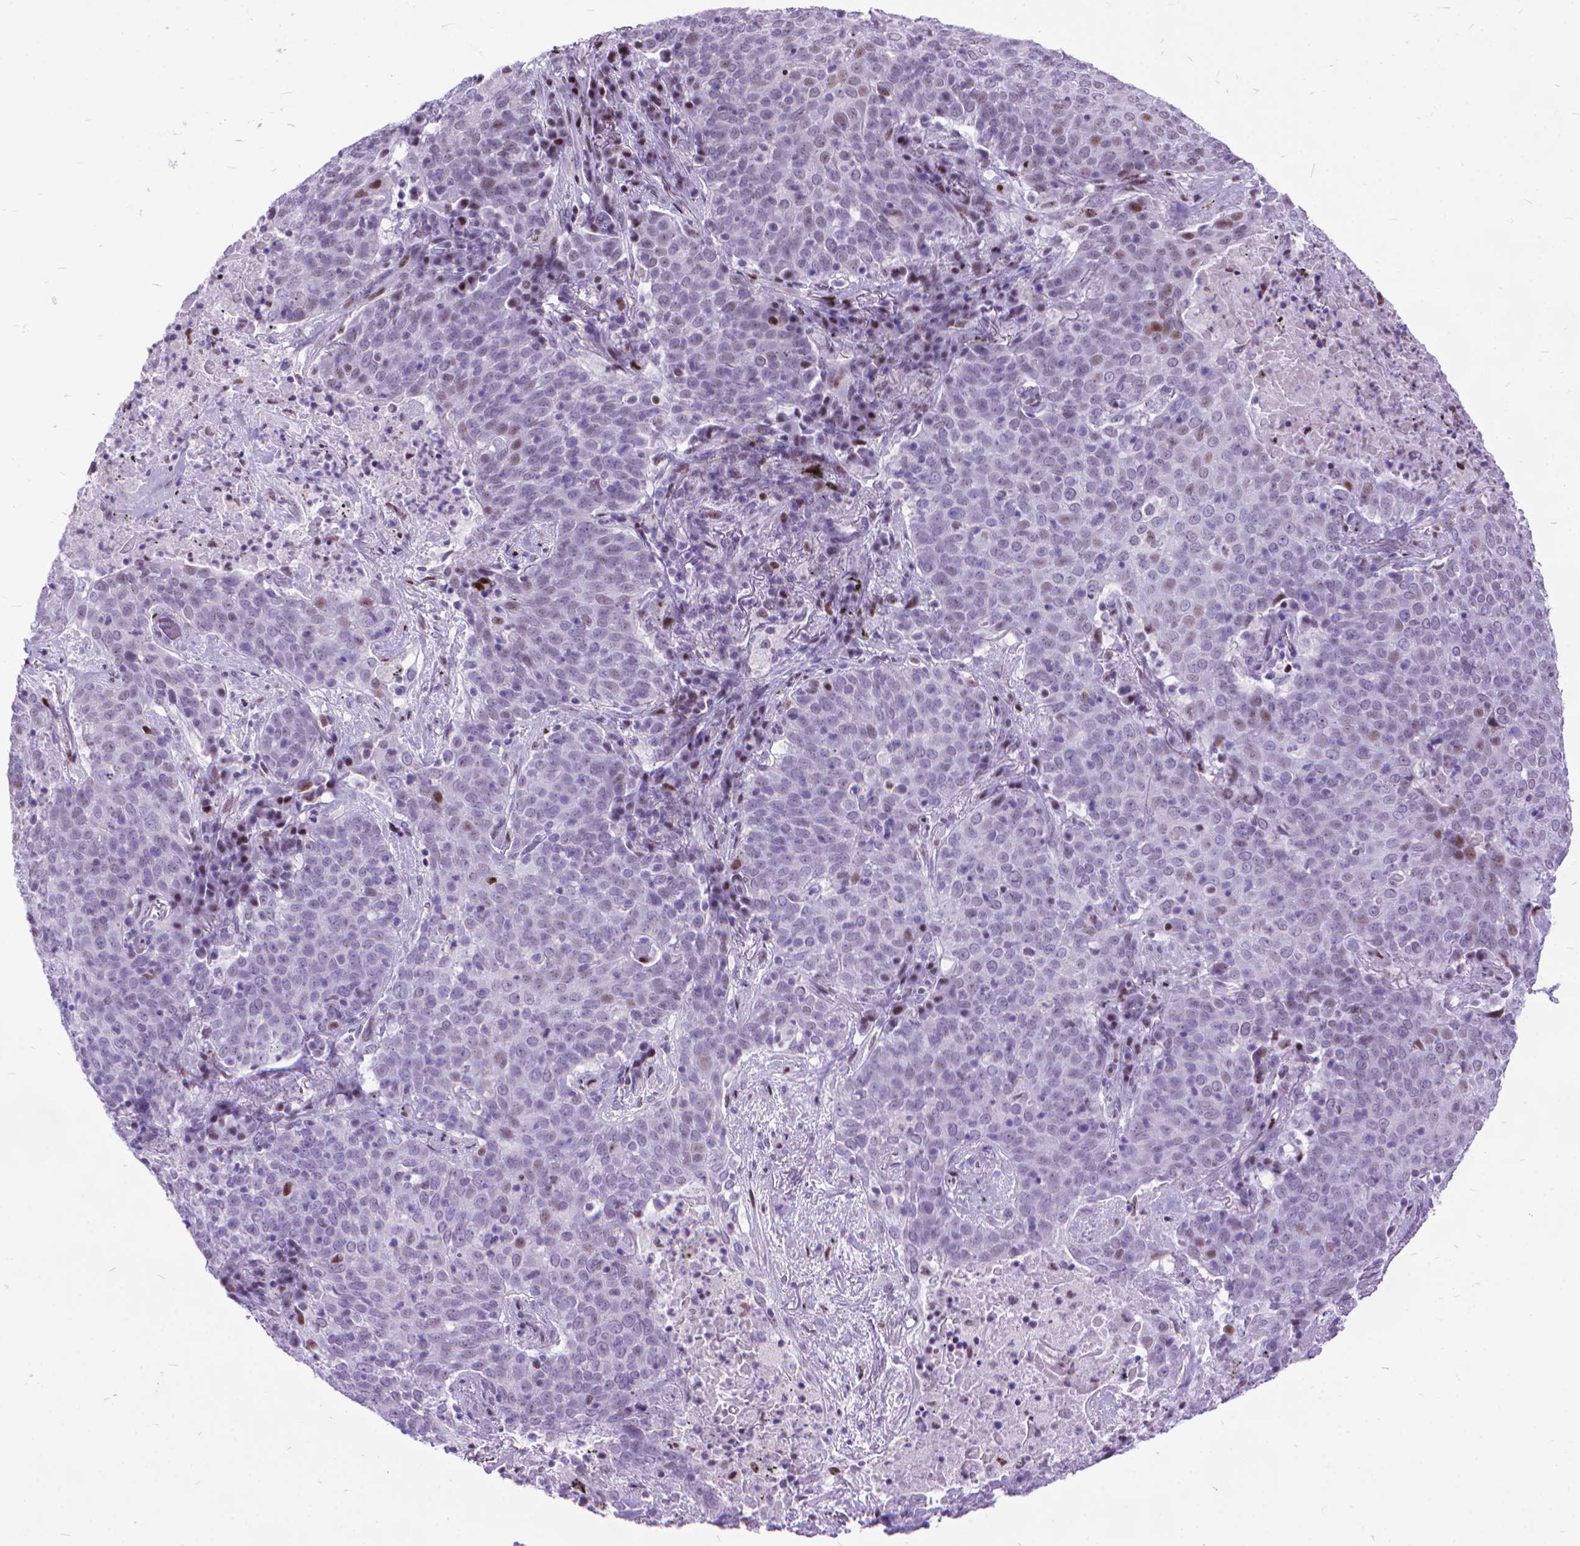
{"staining": {"intensity": "weak", "quantity": "<25%", "location": "nuclear"}, "tissue": "lung cancer", "cell_type": "Tumor cells", "image_type": "cancer", "snomed": [{"axis": "morphology", "description": "Squamous cell carcinoma, NOS"}, {"axis": "topography", "description": "Lung"}], "caption": "This is an immunohistochemistry histopathology image of lung cancer (squamous cell carcinoma). There is no staining in tumor cells.", "gene": "POLE4", "patient": {"sex": "male", "age": 82}}